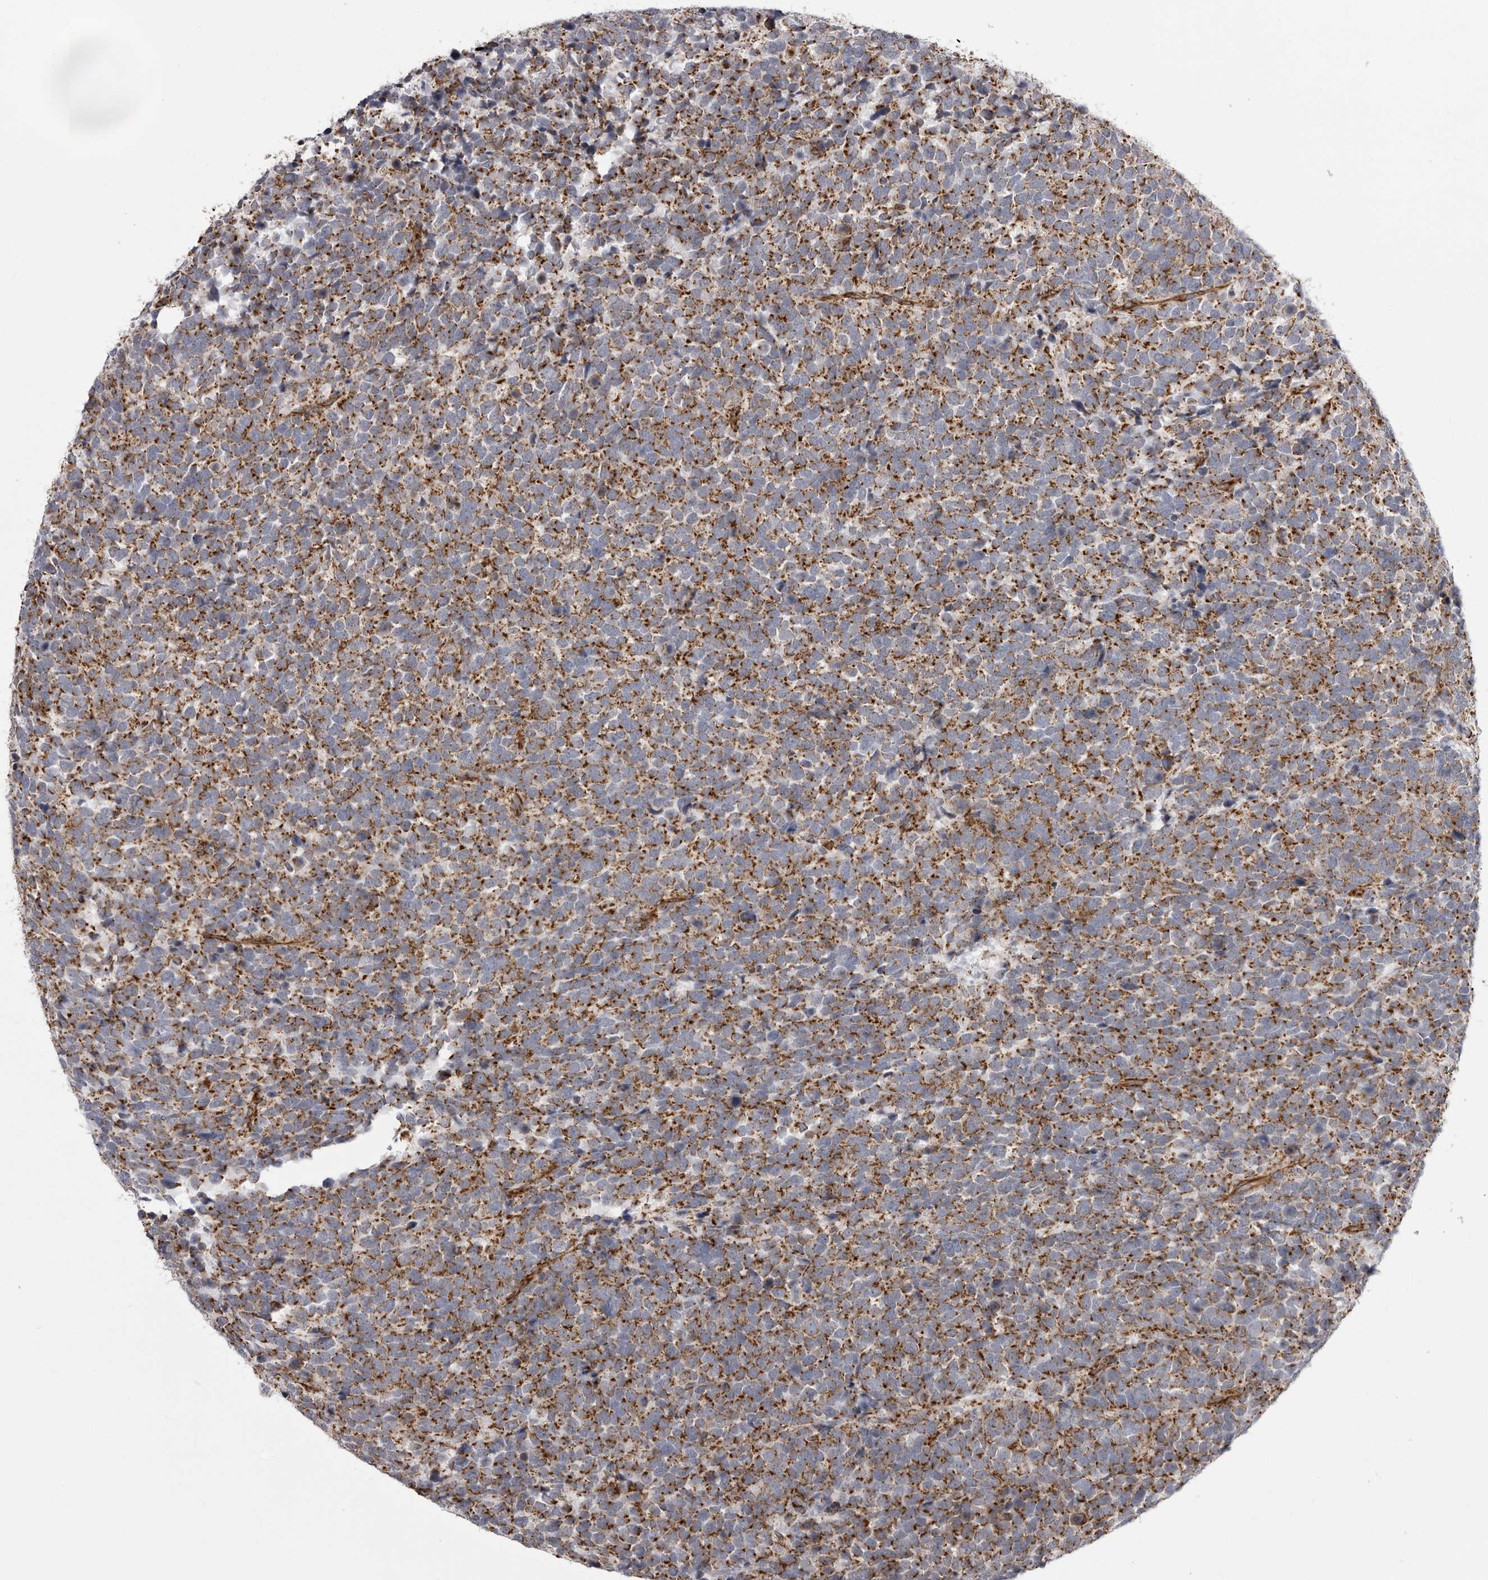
{"staining": {"intensity": "moderate", "quantity": ">75%", "location": "cytoplasmic/membranous"}, "tissue": "urothelial cancer", "cell_type": "Tumor cells", "image_type": "cancer", "snomed": [{"axis": "morphology", "description": "Urothelial carcinoma, High grade"}, {"axis": "topography", "description": "Urinary bladder"}], "caption": "Immunohistochemistry (IHC) staining of urothelial carcinoma (high-grade), which shows medium levels of moderate cytoplasmic/membranous expression in approximately >75% of tumor cells indicating moderate cytoplasmic/membranous protein positivity. The staining was performed using DAB (3,3'-diaminobenzidine) (brown) for protein detection and nuclei were counterstained in hematoxylin (blue).", "gene": "FH", "patient": {"sex": "female", "age": 82}}